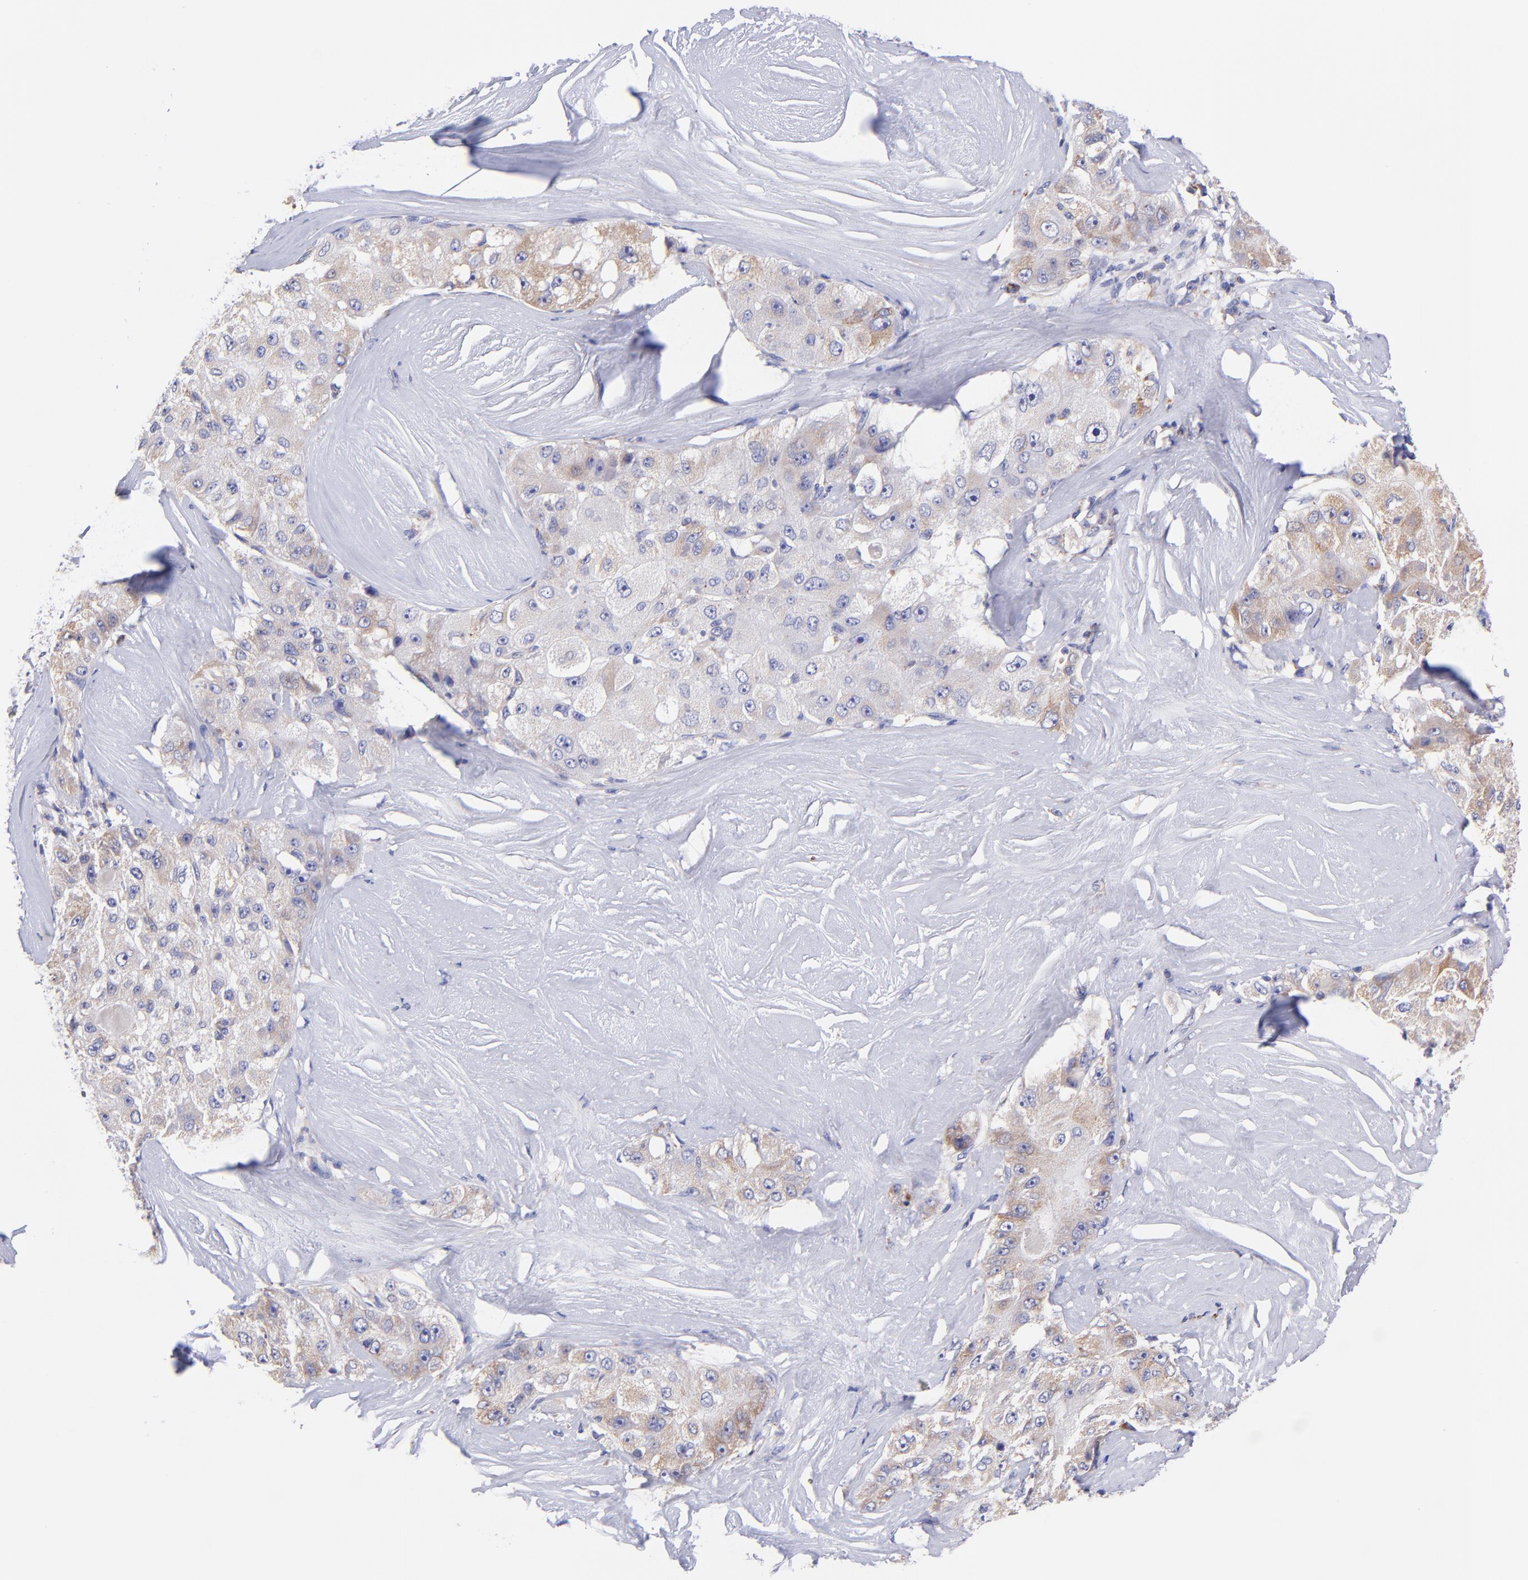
{"staining": {"intensity": "weak", "quantity": "25%-75%", "location": "cytoplasmic/membranous"}, "tissue": "liver cancer", "cell_type": "Tumor cells", "image_type": "cancer", "snomed": [{"axis": "morphology", "description": "Carcinoma, Hepatocellular, NOS"}, {"axis": "topography", "description": "Liver"}], "caption": "Tumor cells reveal low levels of weak cytoplasmic/membranous staining in about 25%-75% of cells in human liver hepatocellular carcinoma.", "gene": "NDUFB7", "patient": {"sex": "male", "age": 80}}